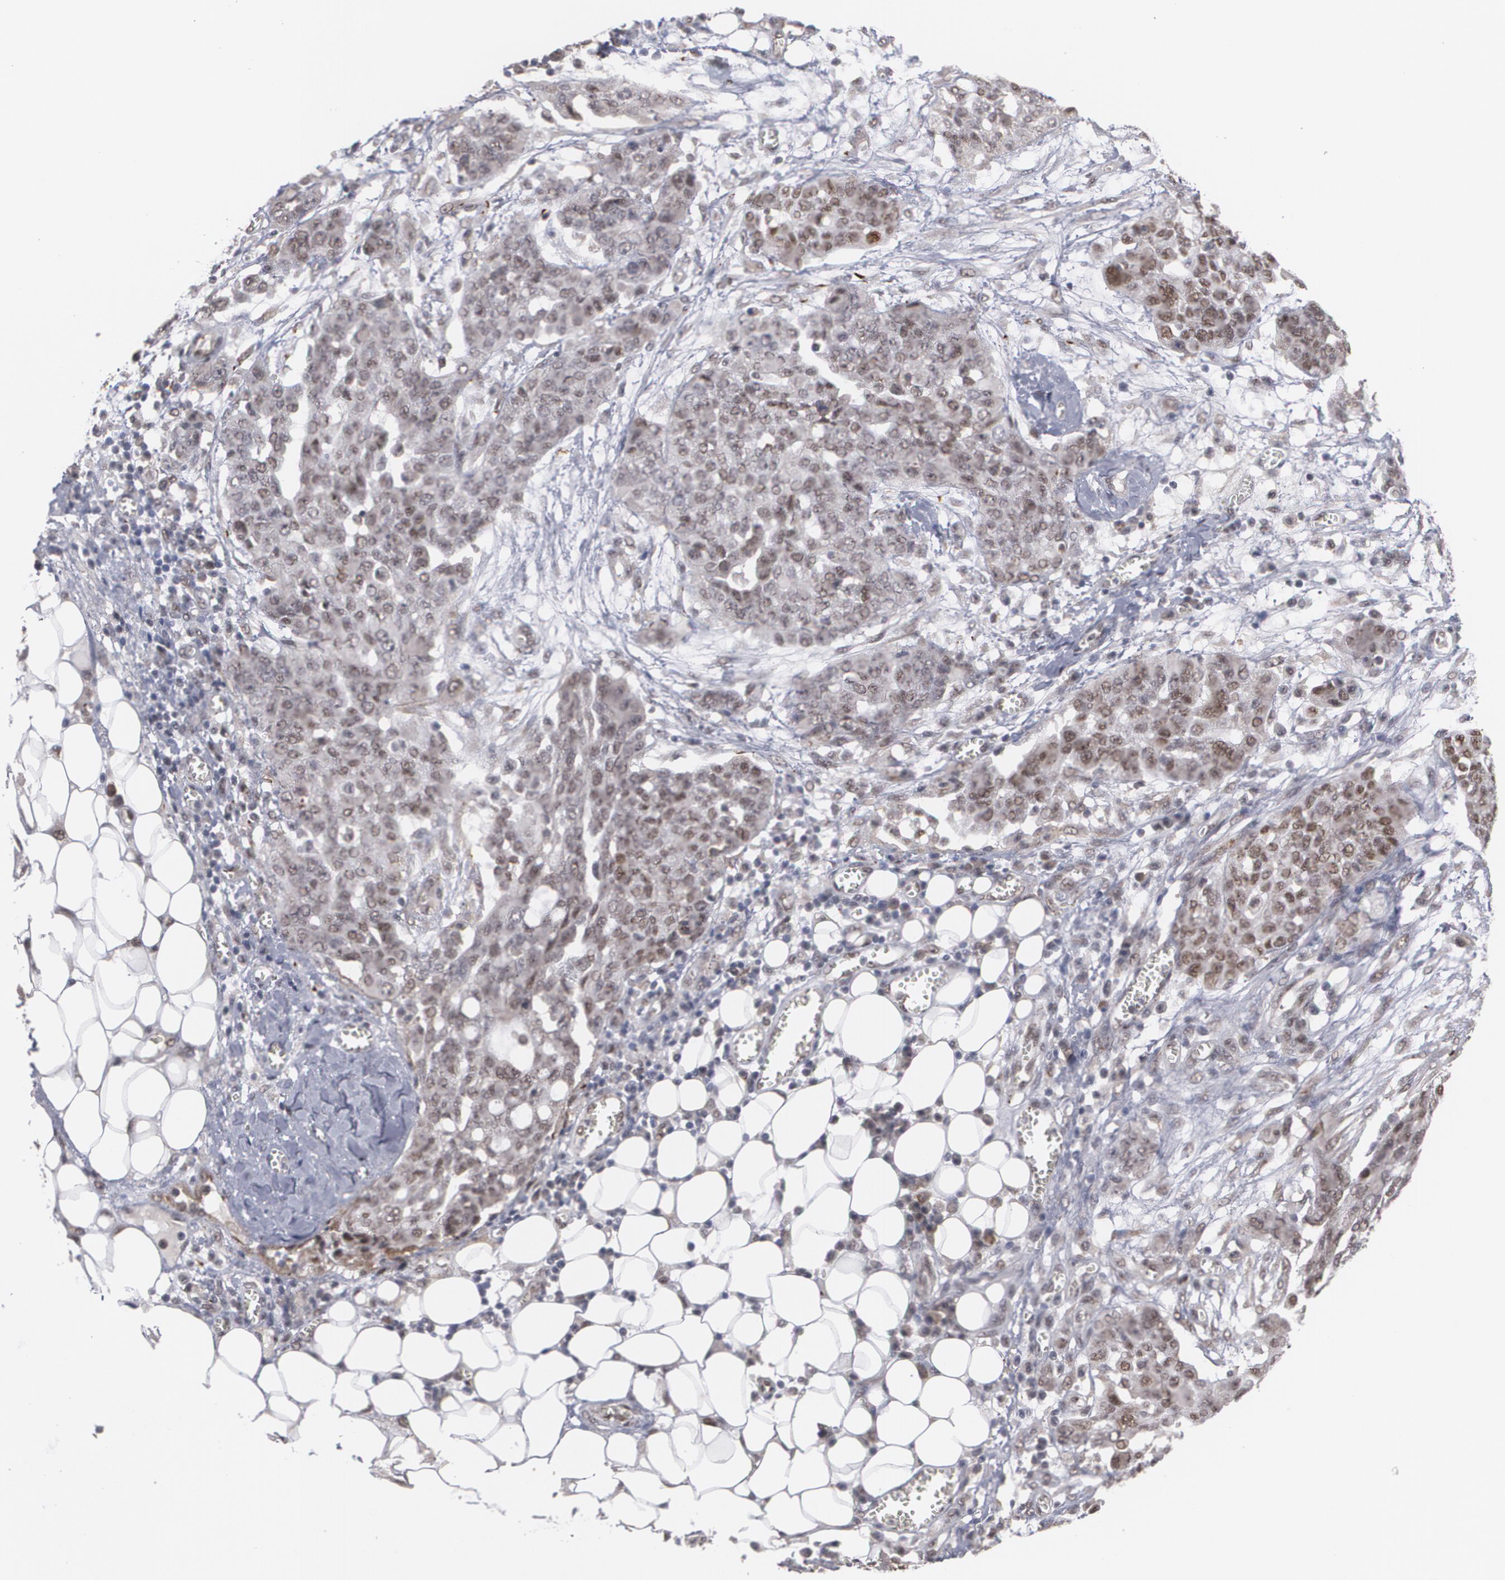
{"staining": {"intensity": "moderate", "quantity": ">75%", "location": "nuclear"}, "tissue": "ovarian cancer", "cell_type": "Tumor cells", "image_type": "cancer", "snomed": [{"axis": "morphology", "description": "Cystadenocarcinoma, serous, NOS"}, {"axis": "topography", "description": "Soft tissue"}, {"axis": "topography", "description": "Ovary"}], "caption": "Immunohistochemistry (IHC) staining of serous cystadenocarcinoma (ovarian), which reveals medium levels of moderate nuclear positivity in approximately >75% of tumor cells indicating moderate nuclear protein staining. The staining was performed using DAB (3,3'-diaminobenzidine) (brown) for protein detection and nuclei were counterstained in hematoxylin (blue).", "gene": "INTS6", "patient": {"sex": "female", "age": 57}}